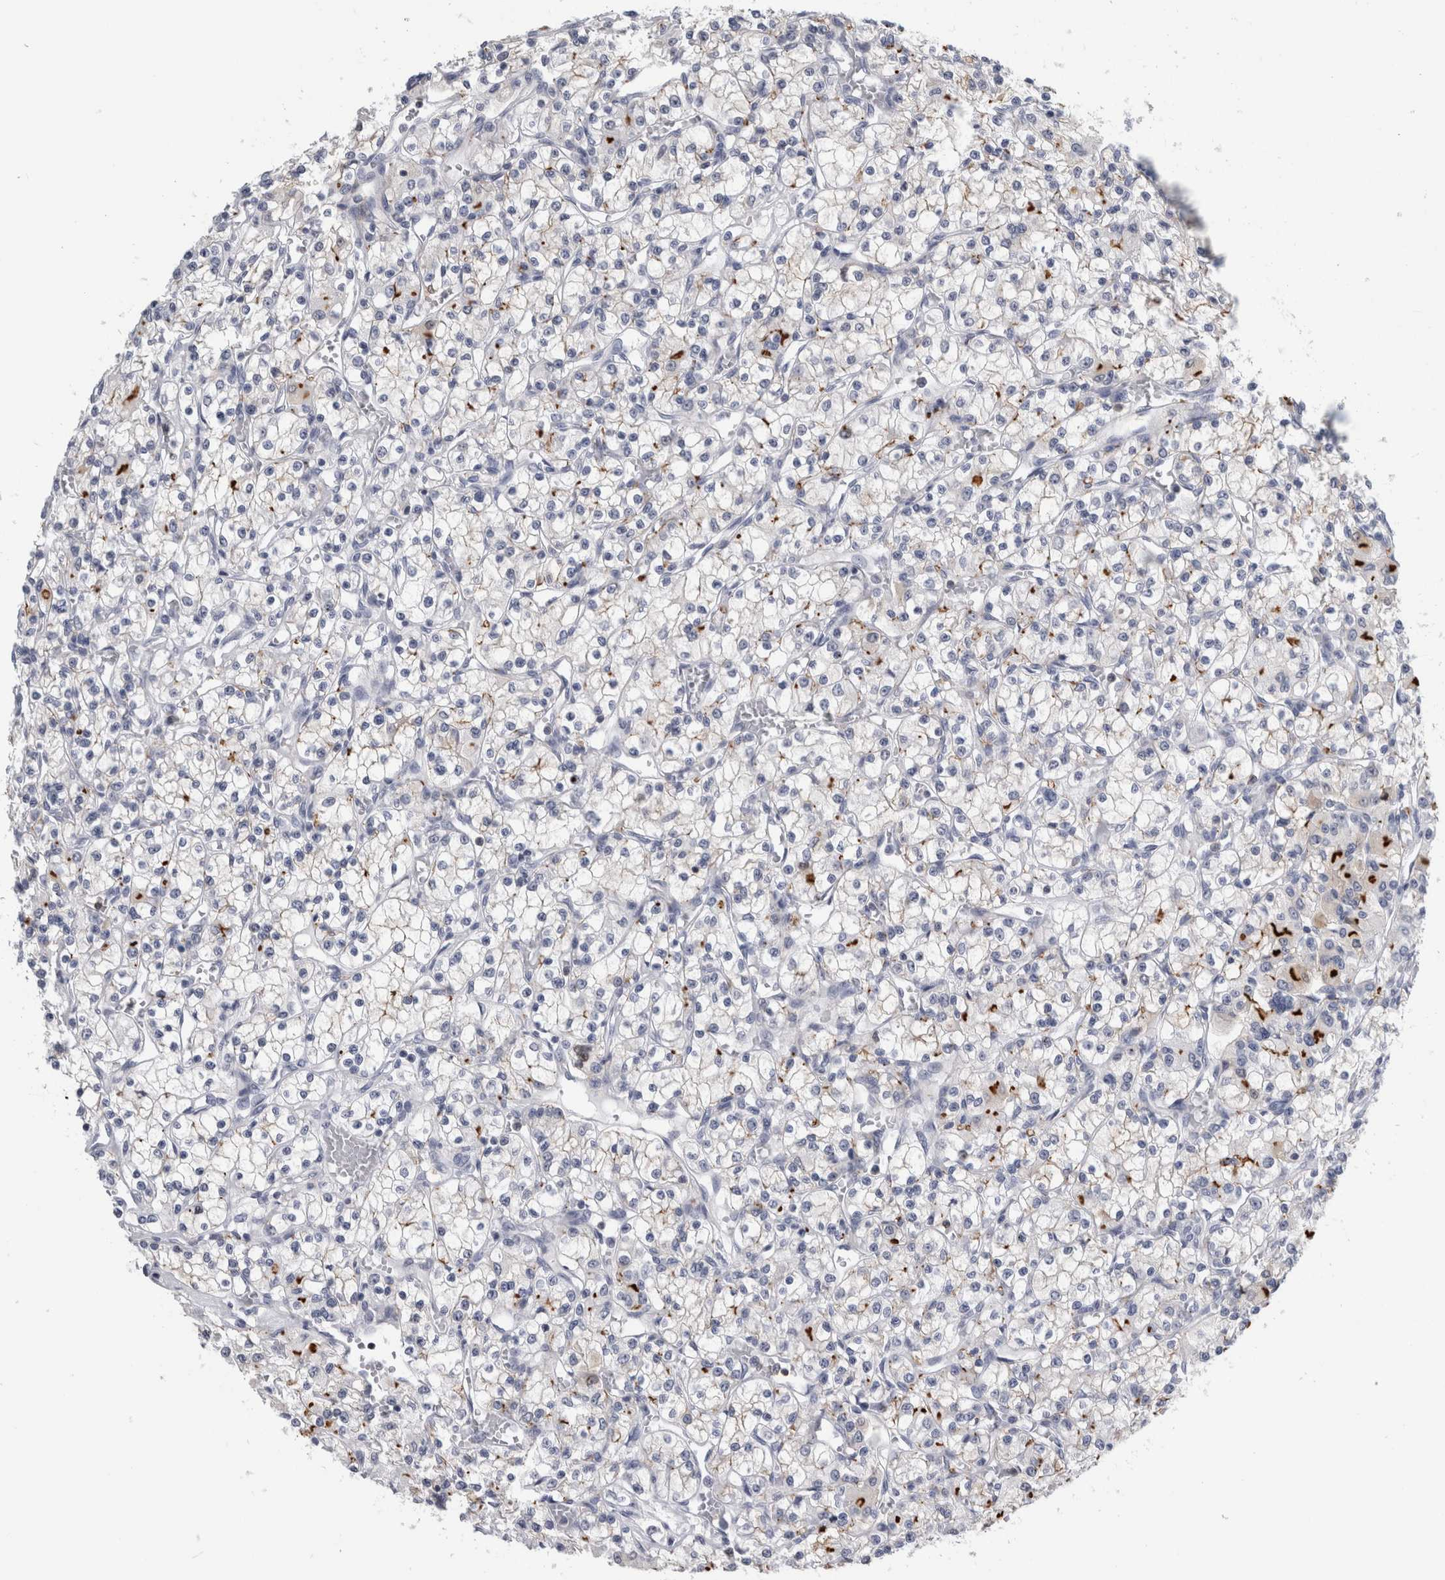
{"staining": {"intensity": "negative", "quantity": "none", "location": "none"}, "tissue": "renal cancer", "cell_type": "Tumor cells", "image_type": "cancer", "snomed": [{"axis": "morphology", "description": "Adenocarcinoma, NOS"}, {"axis": "topography", "description": "Kidney"}], "caption": "Human renal cancer (adenocarcinoma) stained for a protein using IHC displays no positivity in tumor cells.", "gene": "ANKFY1", "patient": {"sex": "female", "age": 59}}